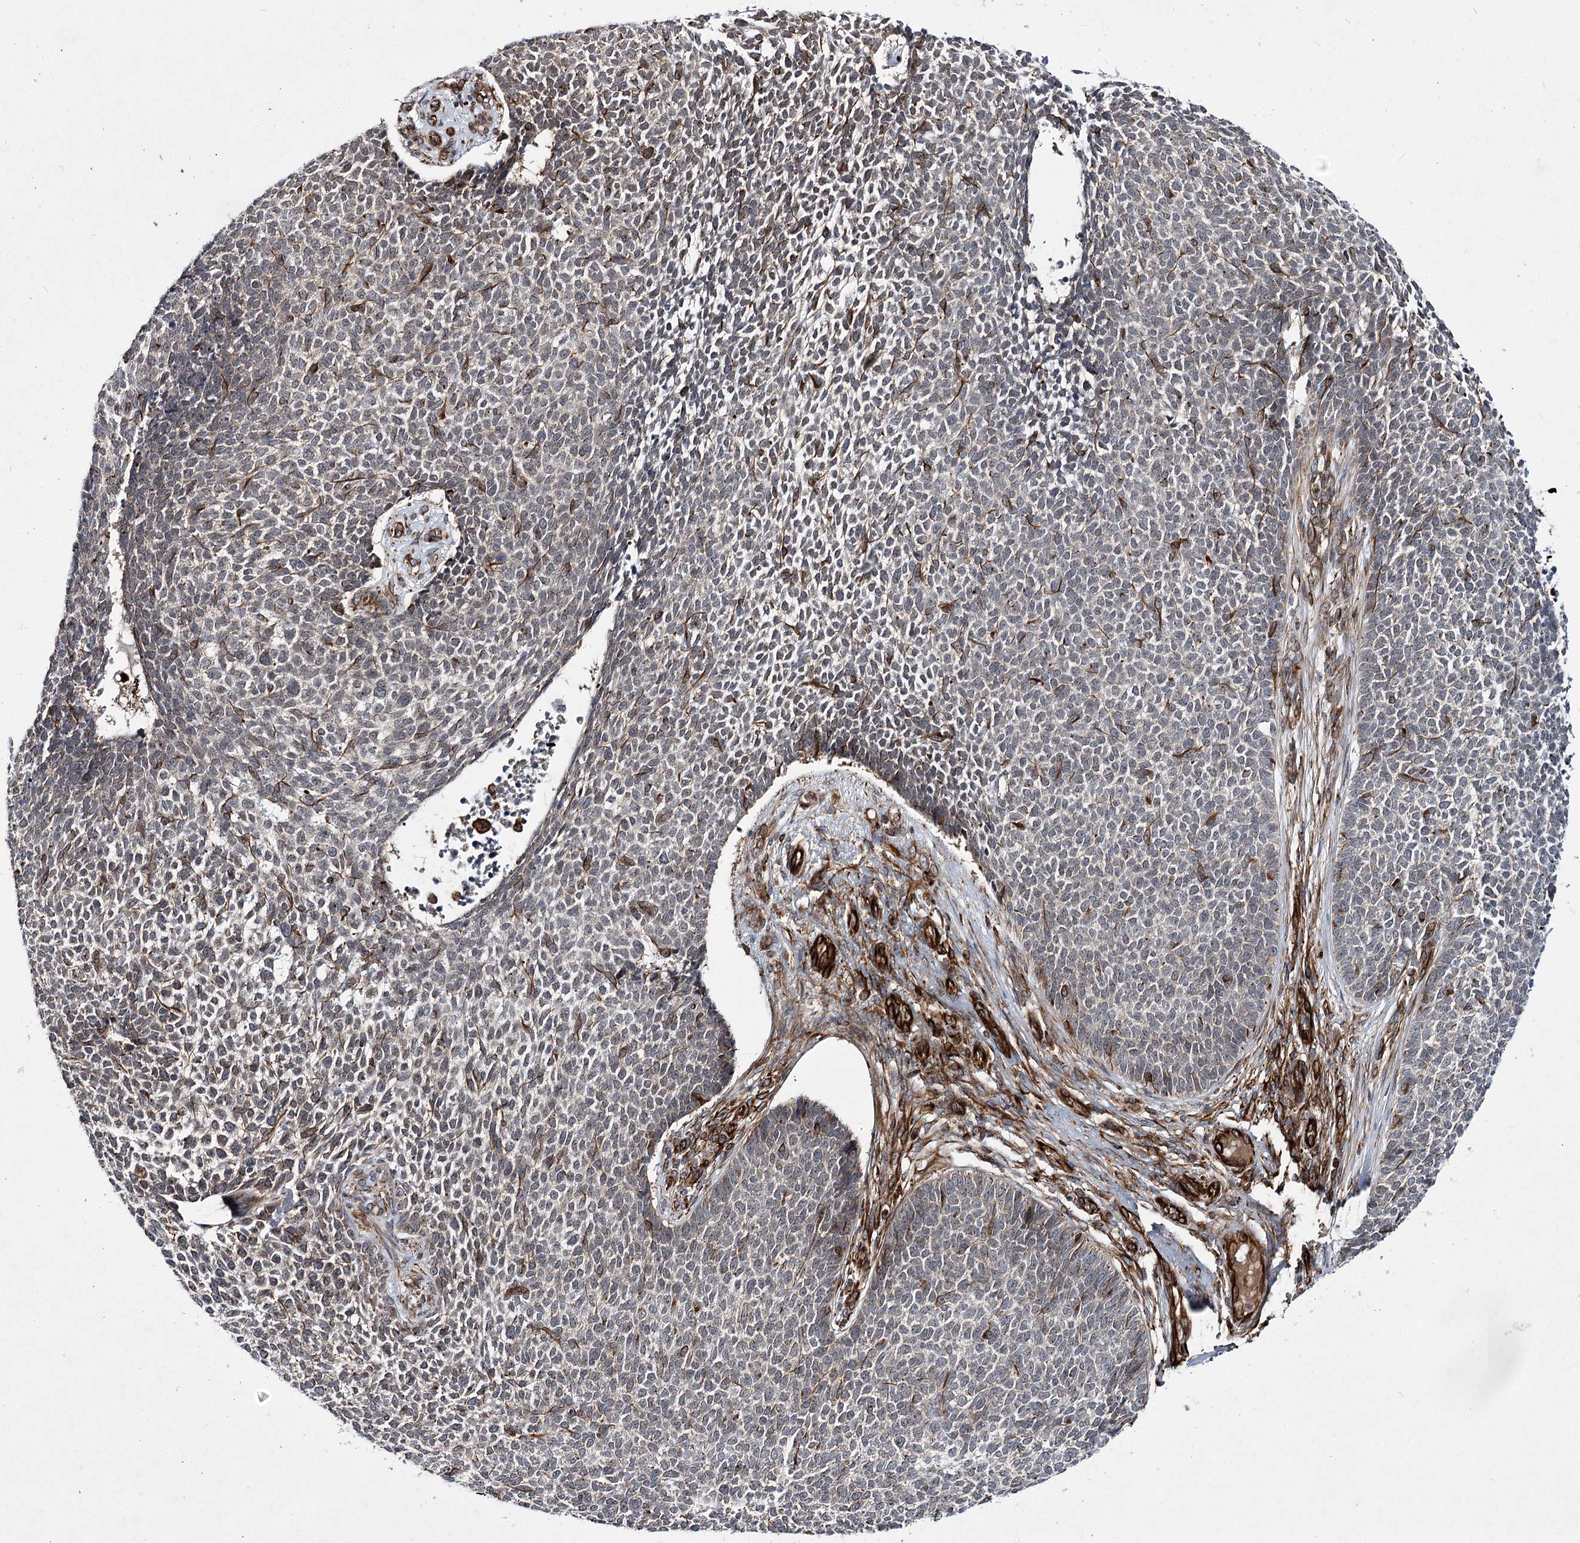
{"staining": {"intensity": "weak", "quantity": "25%-75%", "location": "cytoplasmic/membranous"}, "tissue": "skin cancer", "cell_type": "Tumor cells", "image_type": "cancer", "snomed": [{"axis": "morphology", "description": "Basal cell carcinoma"}, {"axis": "topography", "description": "Skin"}], "caption": "Skin cancer (basal cell carcinoma) stained for a protein (brown) displays weak cytoplasmic/membranous positive expression in approximately 25%-75% of tumor cells.", "gene": "DPEP2", "patient": {"sex": "female", "age": 84}}